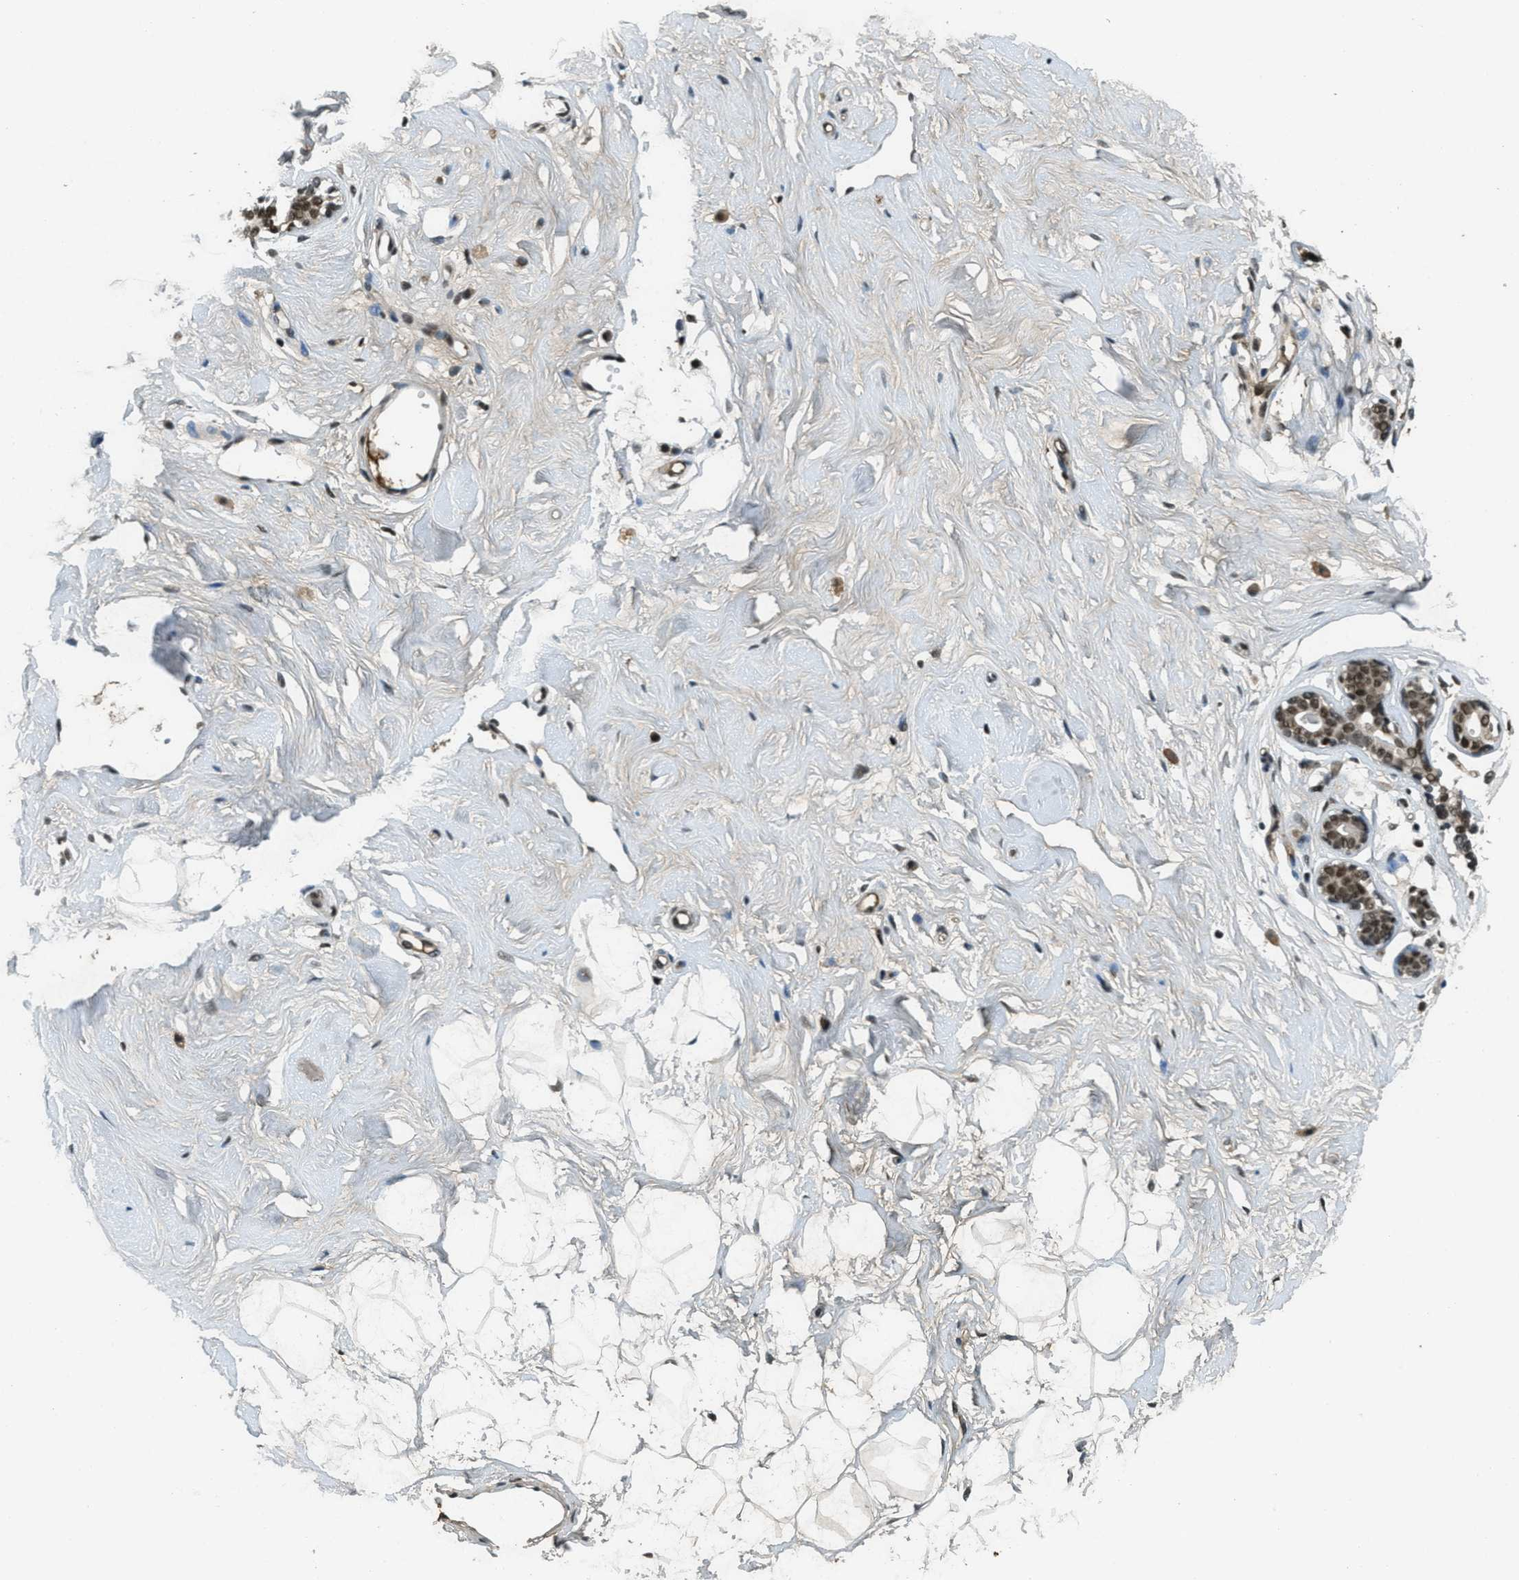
{"staining": {"intensity": "moderate", "quantity": "25%-75%", "location": "cytoplasmic/membranous,nuclear"}, "tissue": "breast", "cell_type": "Adipocytes", "image_type": "normal", "snomed": [{"axis": "morphology", "description": "Normal tissue, NOS"}, {"axis": "topography", "description": "Breast"}], "caption": "Brown immunohistochemical staining in benign human breast exhibits moderate cytoplasmic/membranous,nuclear staining in about 25%-75% of adipocytes. The protein of interest is stained brown, and the nuclei are stained in blue (DAB (3,3'-diaminobenzidine) IHC with brightfield microscopy, high magnification).", "gene": "ZNF148", "patient": {"sex": "female", "age": 23}}